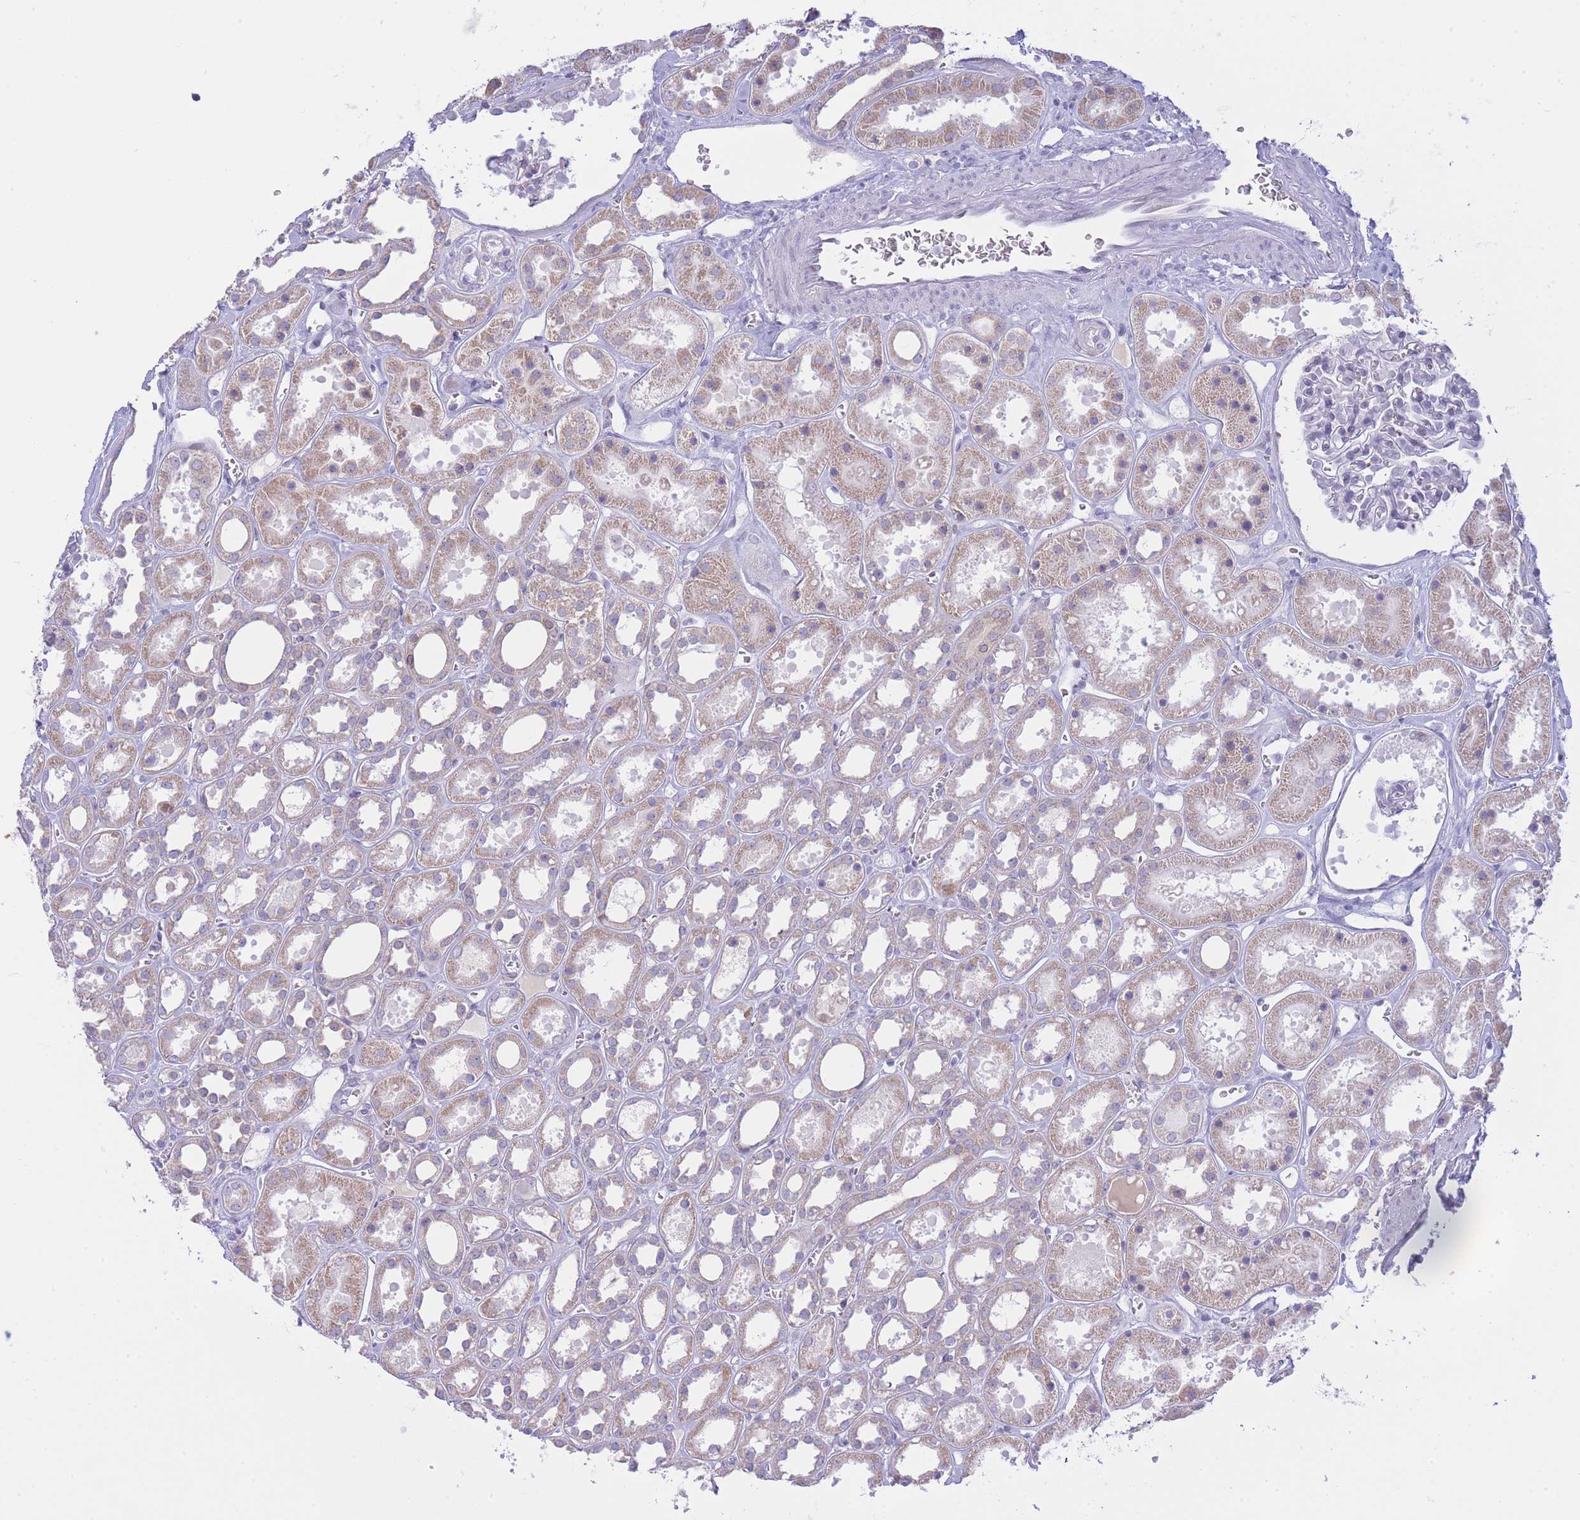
{"staining": {"intensity": "negative", "quantity": "none", "location": "none"}, "tissue": "kidney", "cell_type": "Cells in glomeruli", "image_type": "normal", "snomed": [{"axis": "morphology", "description": "Normal tissue, NOS"}, {"axis": "topography", "description": "Kidney"}], "caption": "High power microscopy histopathology image of an immunohistochemistry histopathology image of unremarkable kidney, revealing no significant positivity in cells in glomeruli.", "gene": "NANP", "patient": {"sex": "female", "age": 41}}